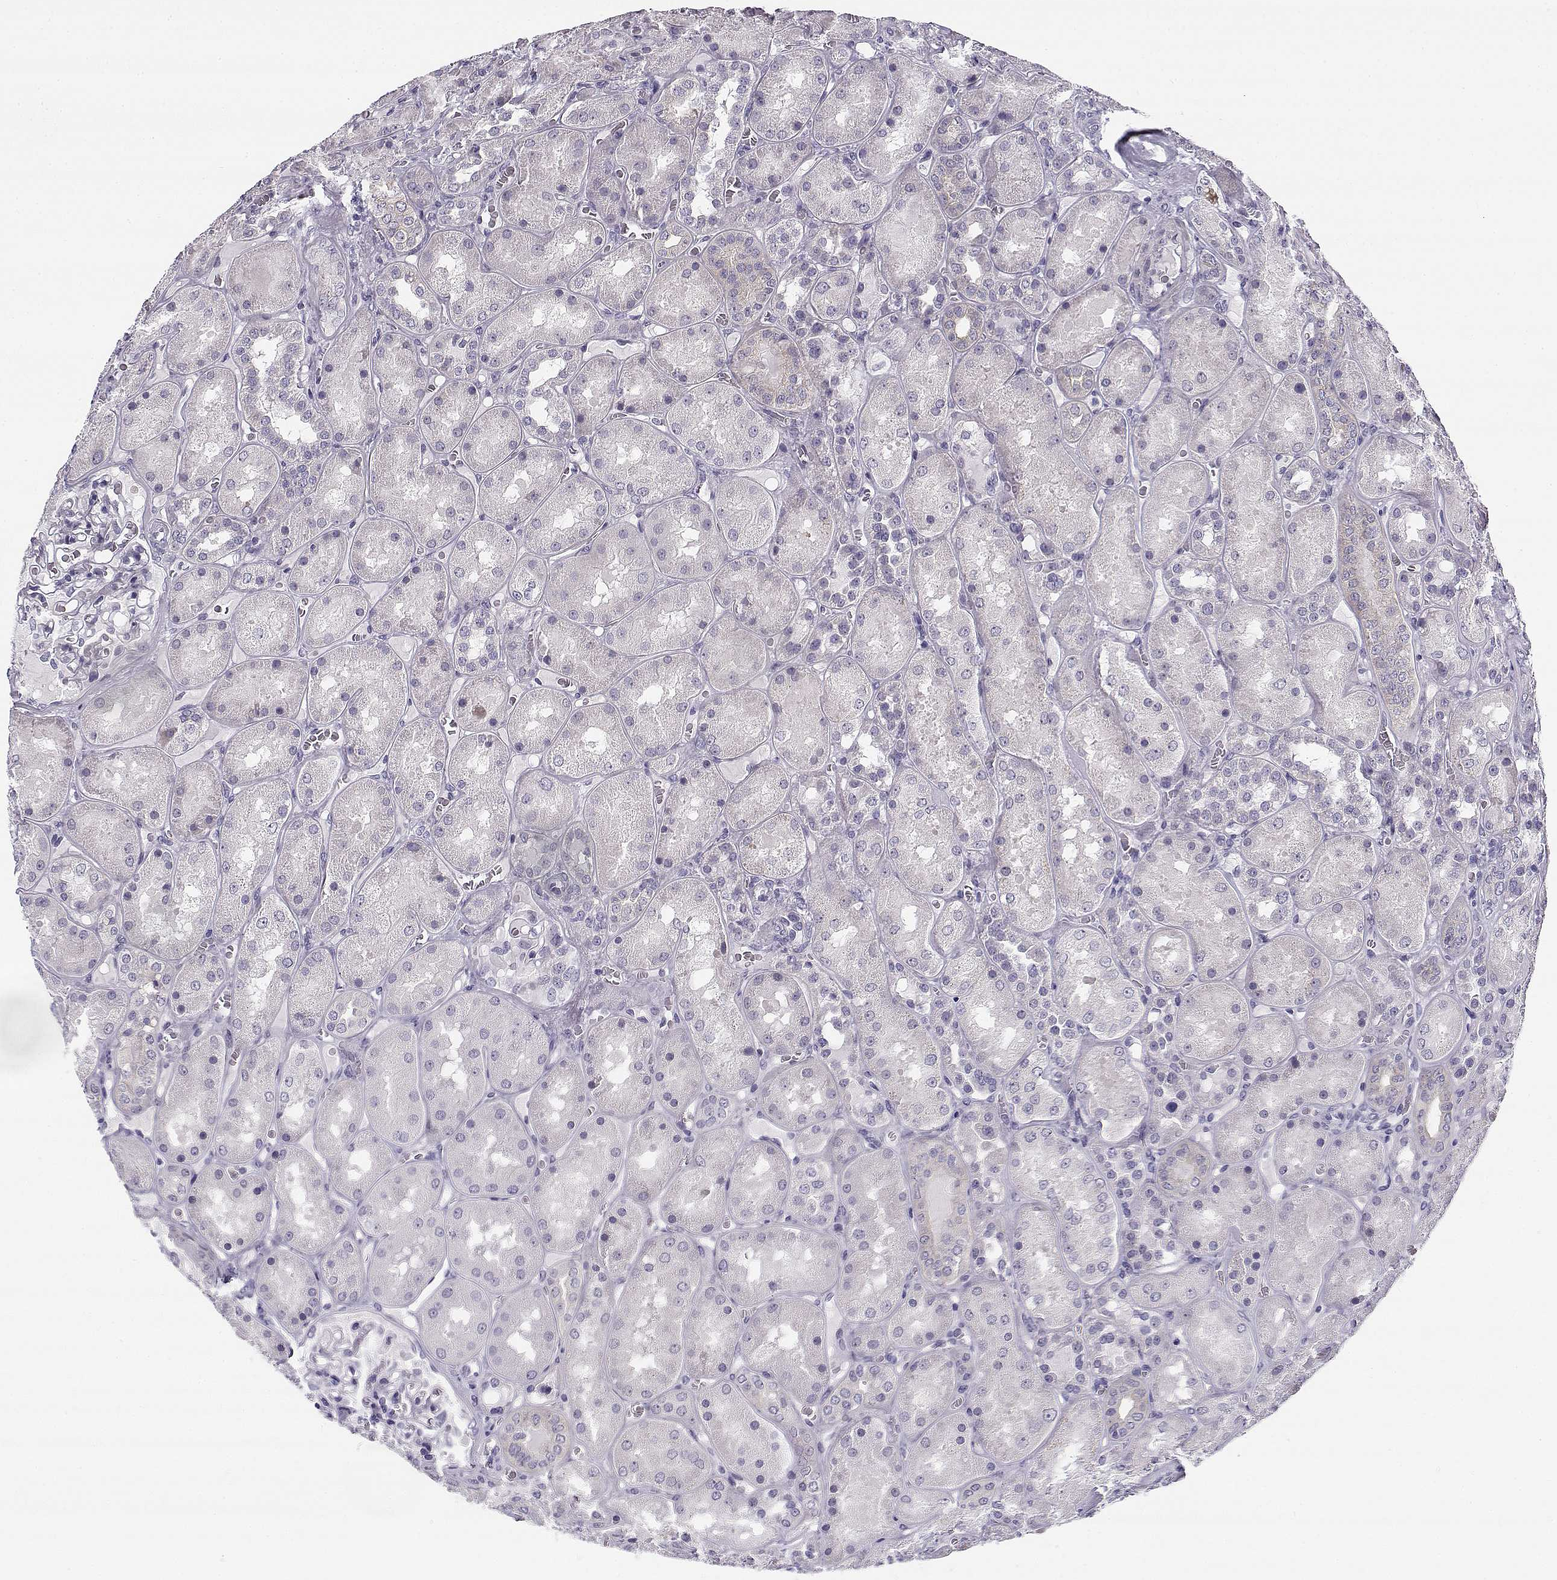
{"staining": {"intensity": "negative", "quantity": "none", "location": "none"}, "tissue": "kidney", "cell_type": "Cells in glomeruli", "image_type": "normal", "snomed": [{"axis": "morphology", "description": "Normal tissue, NOS"}, {"axis": "topography", "description": "Kidney"}], "caption": "A micrograph of human kidney is negative for staining in cells in glomeruli. (DAB immunohistochemistry visualized using brightfield microscopy, high magnification).", "gene": "CREB3L3", "patient": {"sex": "male", "age": 73}}